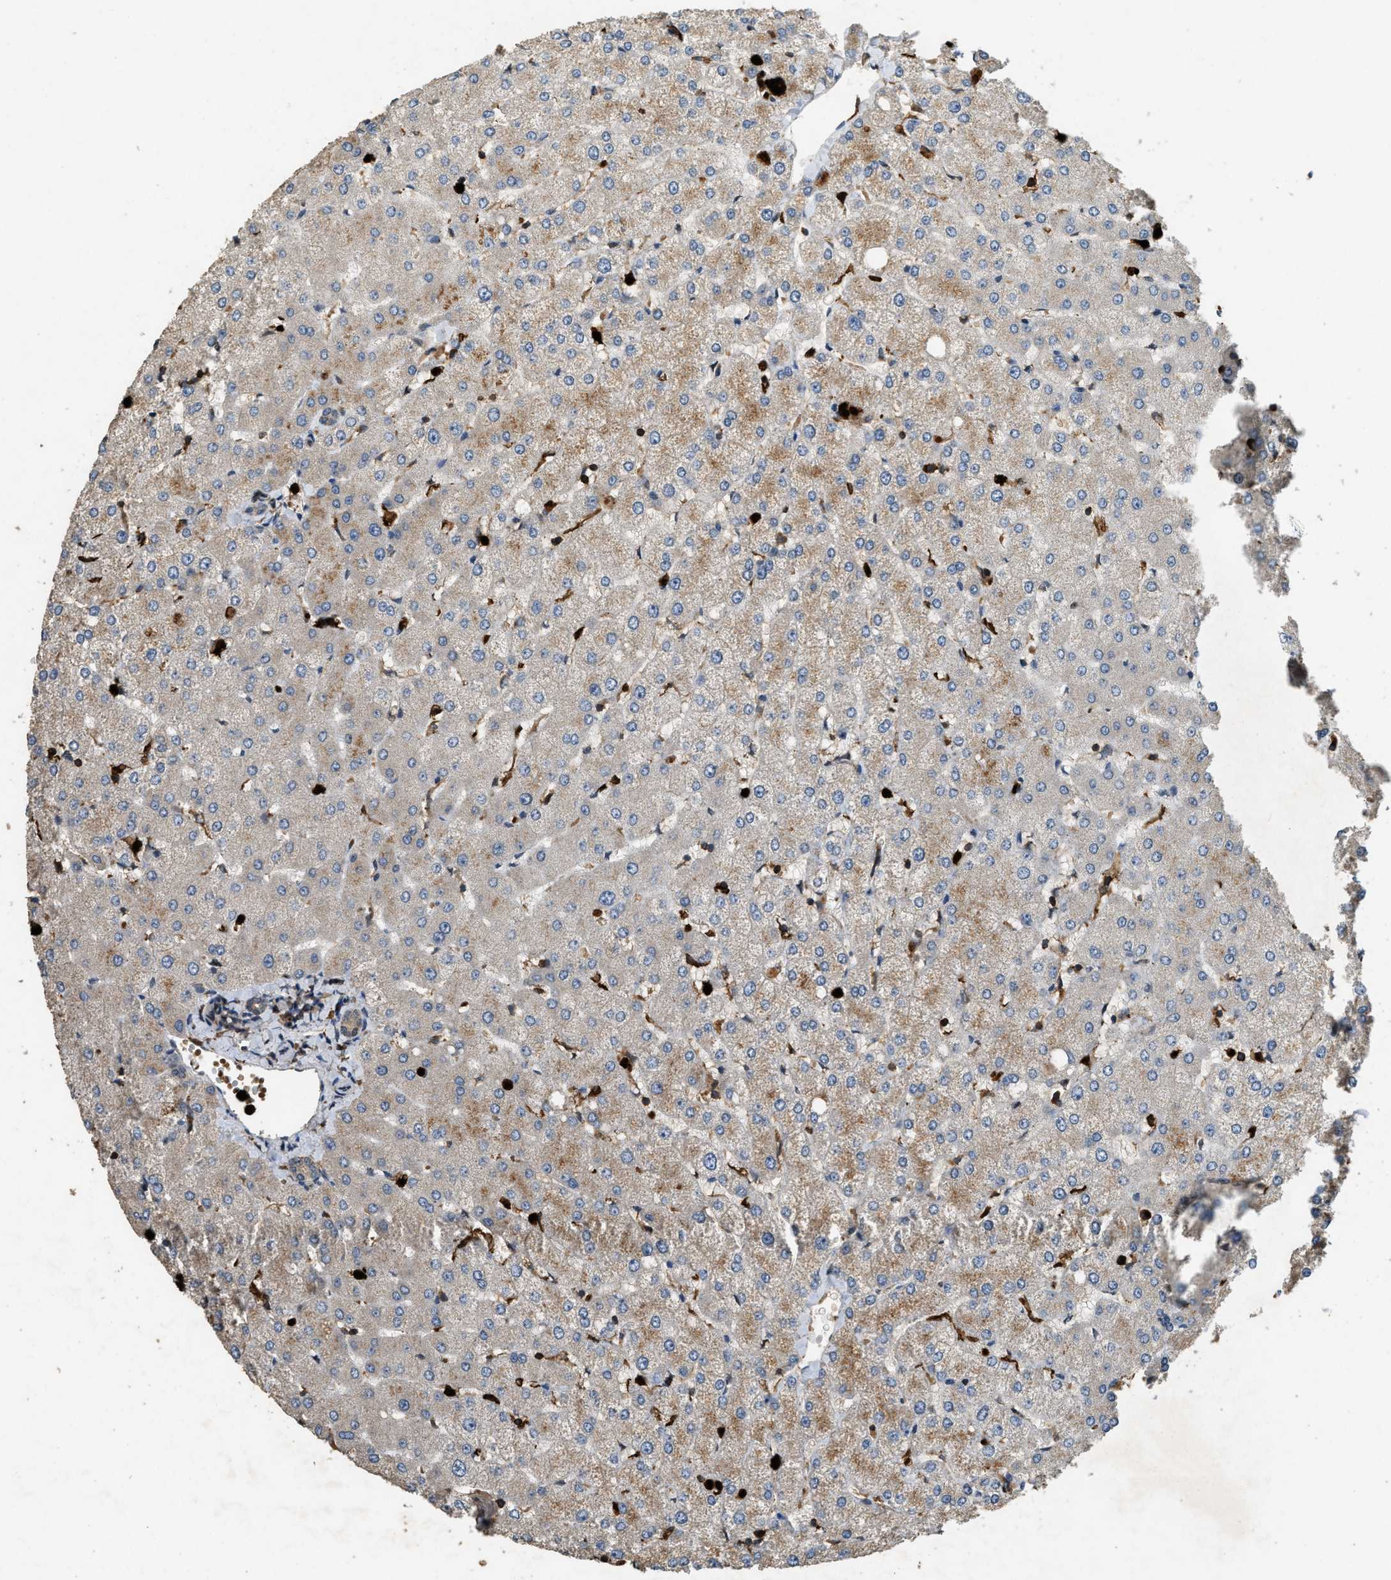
{"staining": {"intensity": "weak", "quantity": ">75%", "location": "cytoplasmic/membranous"}, "tissue": "liver", "cell_type": "Cholangiocytes", "image_type": "normal", "snomed": [{"axis": "morphology", "description": "Normal tissue, NOS"}, {"axis": "topography", "description": "Liver"}], "caption": "This photomicrograph demonstrates immunohistochemistry staining of normal human liver, with low weak cytoplasmic/membranous expression in approximately >75% of cholangiocytes.", "gene": "RNF141", "patient": {"sex": "female", "age": 54}}